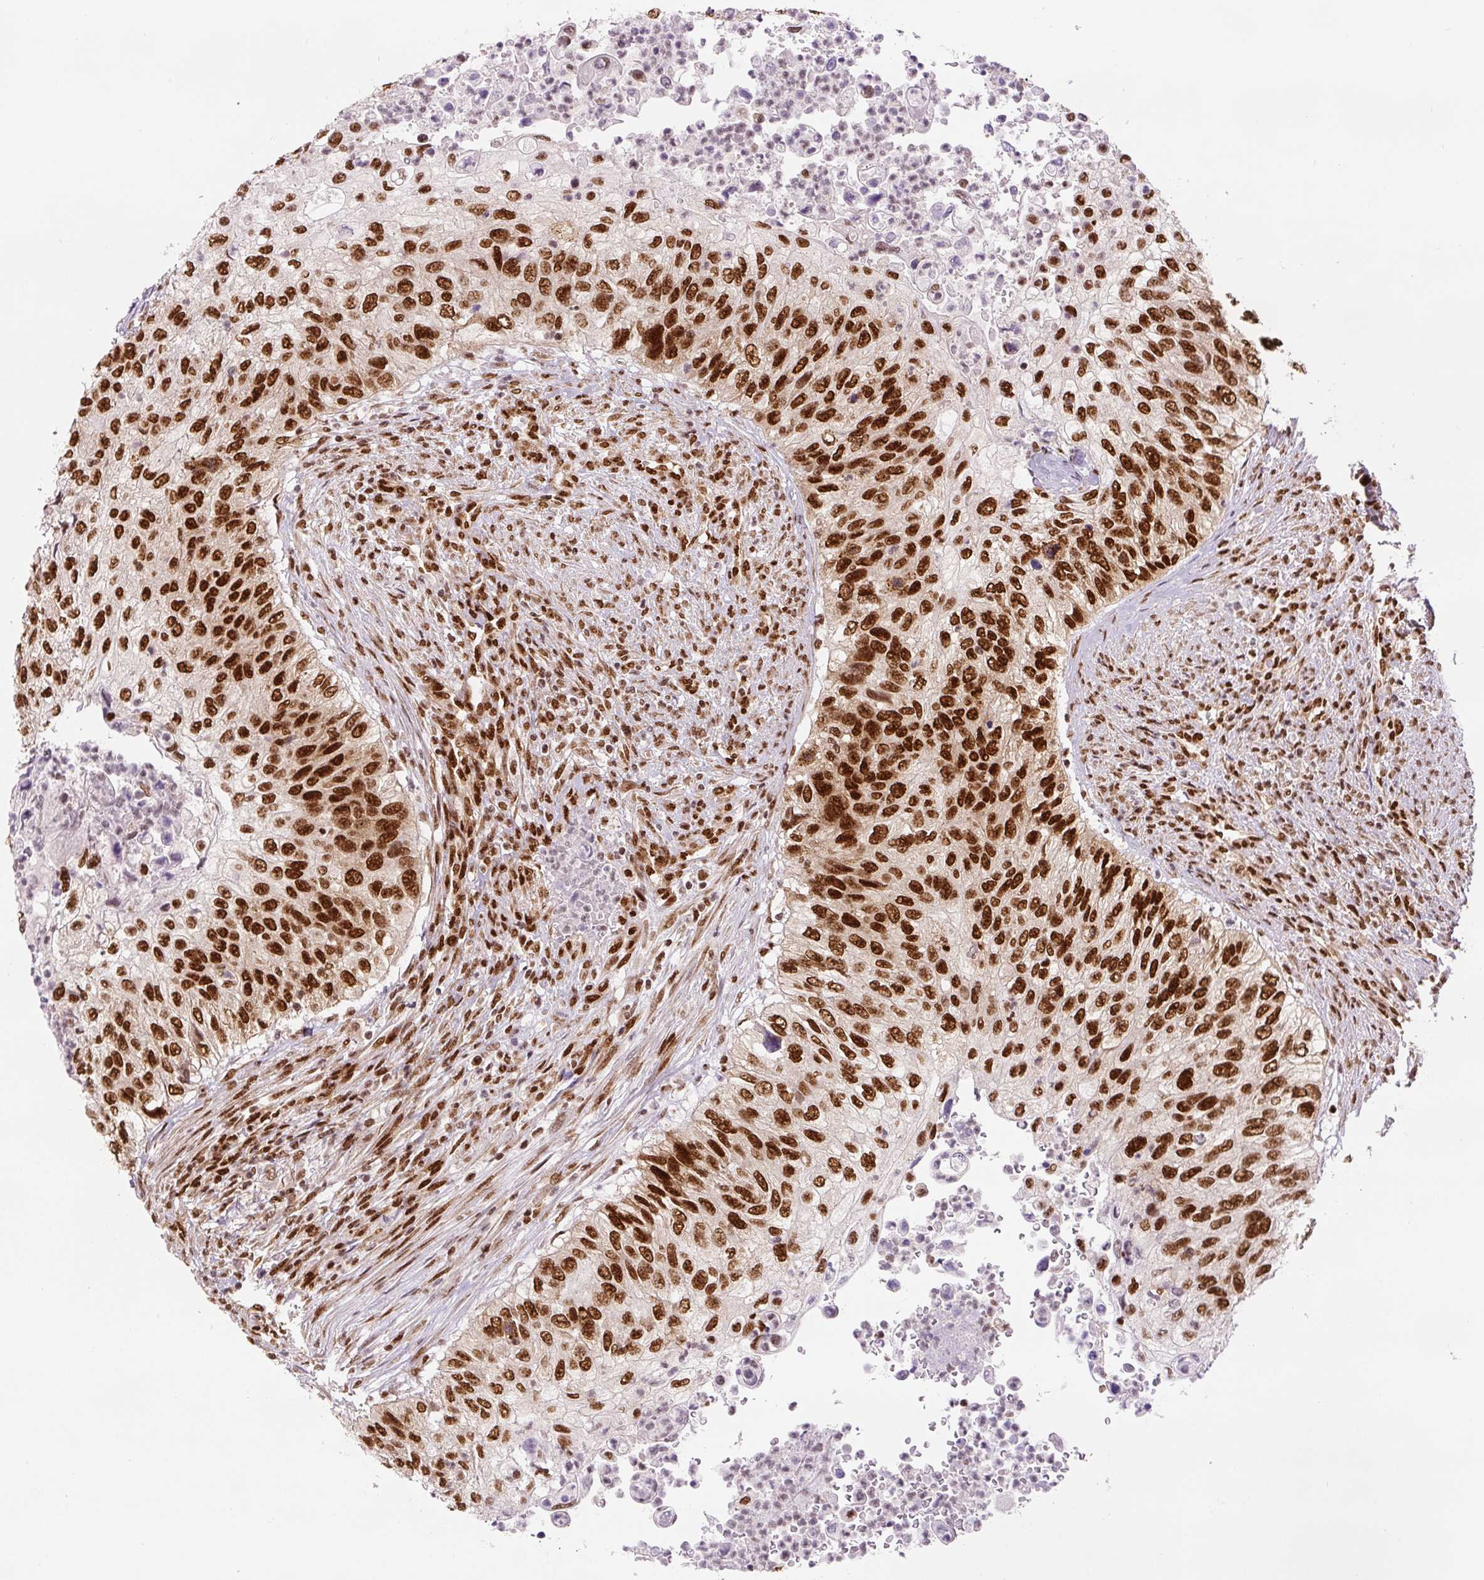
{"staining": {"intensity": "strong", "quantity": ">75%", "location": "nuclear"}, "tissue": "urothelial cancer", "cell_type": "Tumor cells", "image_type": "cancer", "snomed": [{"axis": "morphology", "description": "Urothelial carcinoma, High grade"}, {"axis": "topography", "description": "Urinary bladder"}], "caption": "Human high-grade urothelial carcinoma stained with a brown dye reveals strong nuclear positive positivity in about >75% of tumor cells.", "gene": "FUS", "patient": {"sex": "female", "age": 60}}